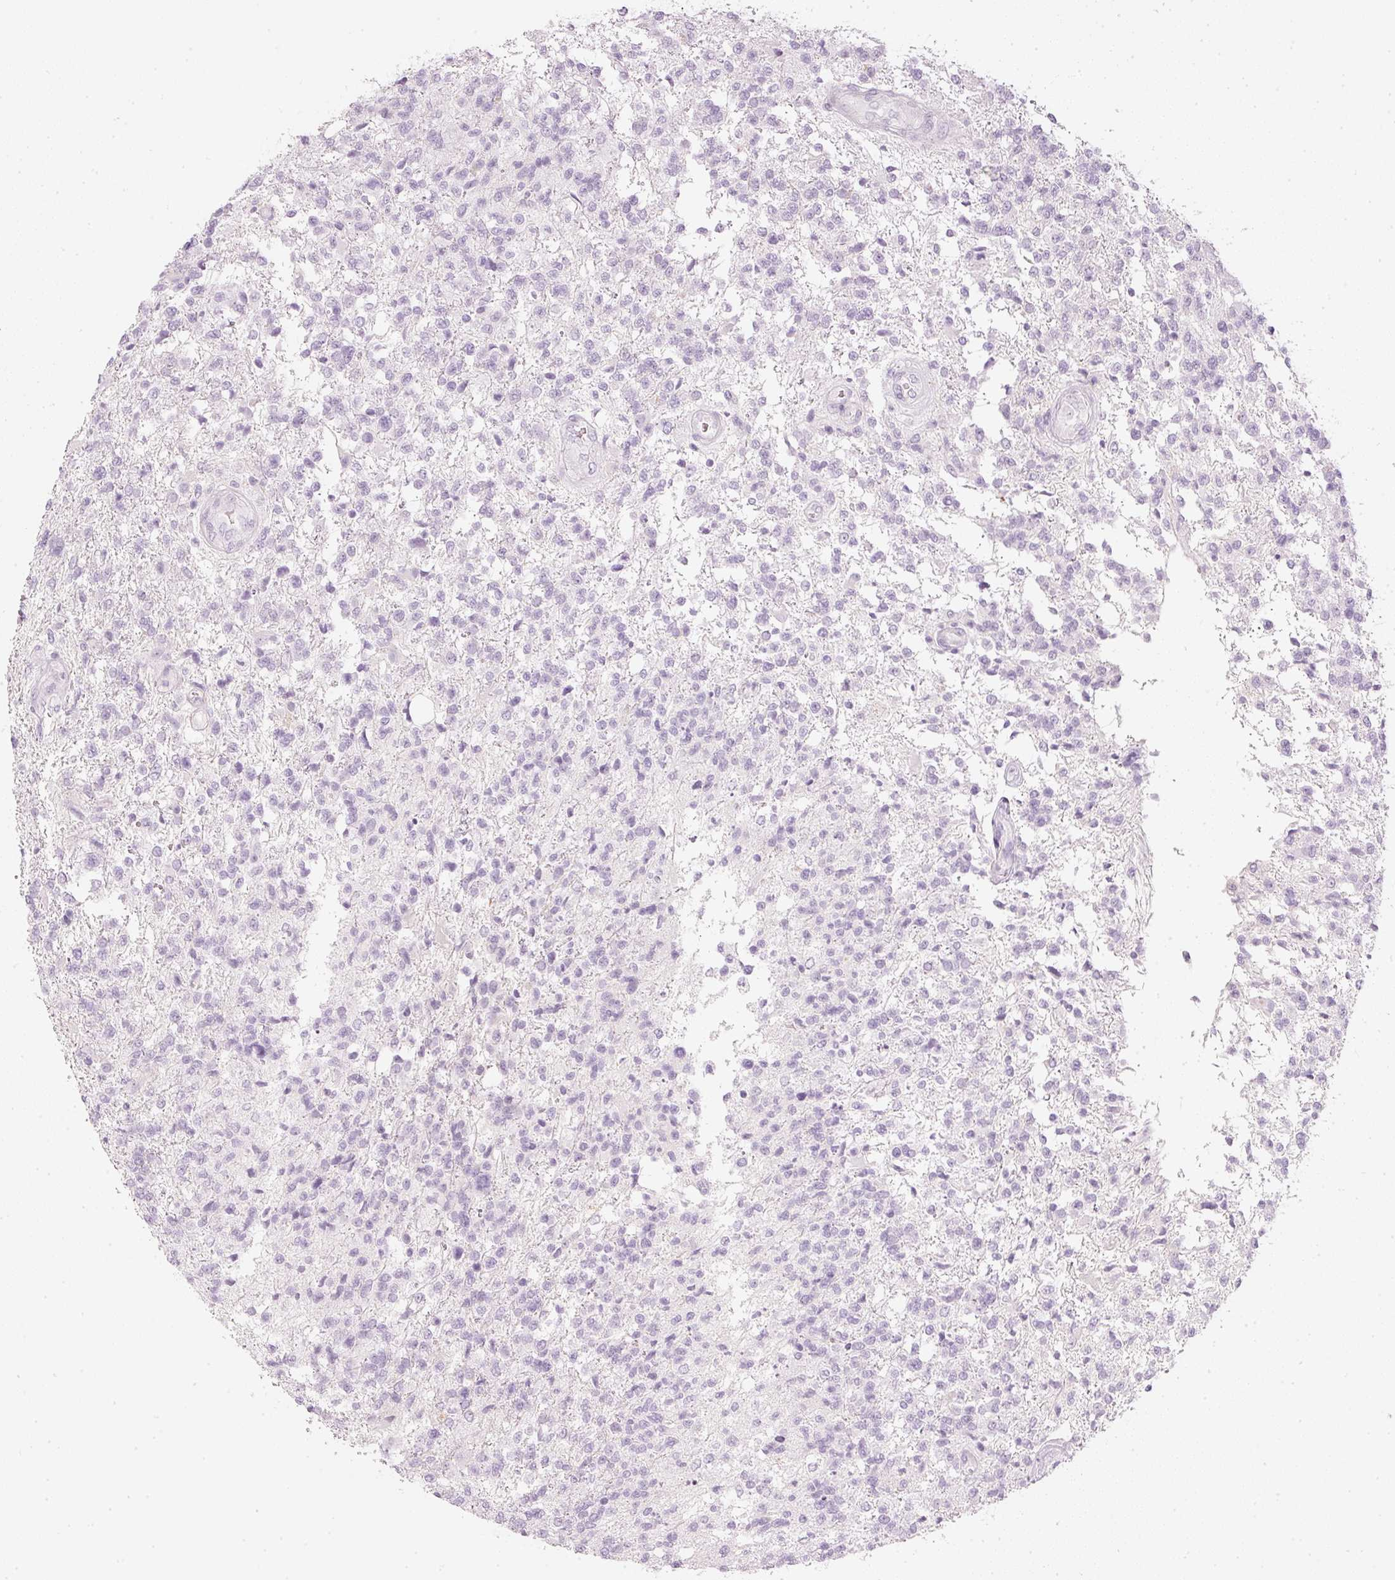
{"staining": {"intensity": "negative", "quantity": "none", "location": "none"}, "tissue": "glioma", "cell_type": "Tumor cells", "image_type": "cancer", "snomed": [{"axis": "morphology", "description": "Glioma, malignant, High grade"}, {"axis": "topography", "description": "Brain"}], "caption": "Immunohistochemical staining of high-grade glioma (malignant) demonstrates no significant expression in tumor cells. (DAB immunohistochemistry with hematoxylin counter stain).", "gene": "LECT2", "patient": {"sex": "male", "age": 56}}